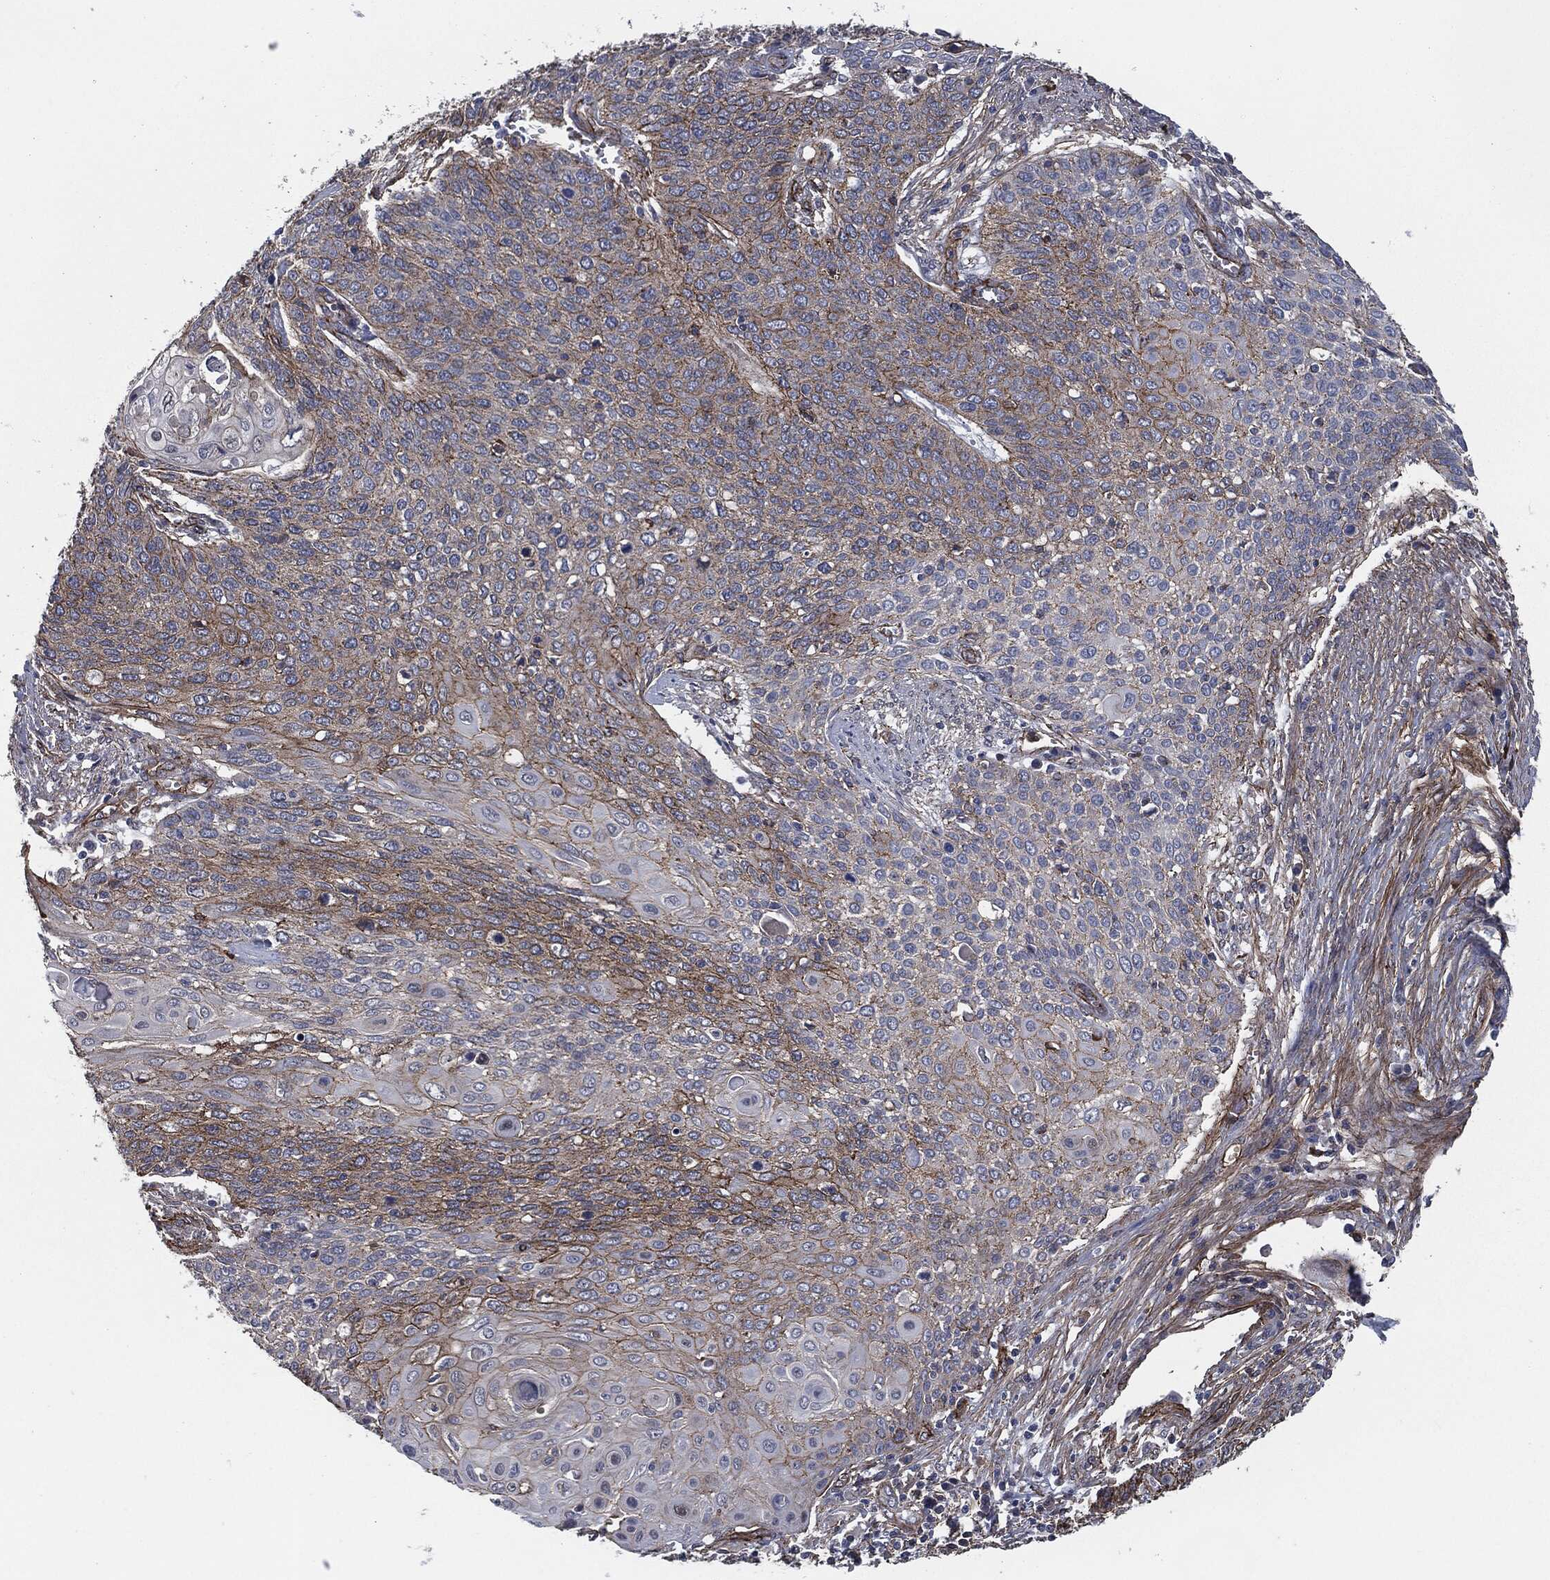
{"staining": {"intensity": "moderate", "quantity": "25%-75%", "location": "cytoplasmic/membranous"}, "tissue": "cervical cancer", "cell_type": "Tumor cells", "image_type": "cancer", "snomed": [{"axis": "morphology", "description": "Squamous cell carcinoma, NOS"}, {"axis": "topography", "description": "Cervix"}], "caption": "Immunohistochemistry (IHC) staining of cervical cancer (squamous cell carcinoma), which exhibits medium levels of moderate cytoplasmic/membranous staining in about 25%-75% of tumor cells indicating moderate cytoplasmic/membranous protein staining. The staining was performed using DAB (brown) for protein detection and nuclei were counterstained in hematoxylin (blue).", "gene": "SVIL", "patient": {"sex": "female", "age": 39}}